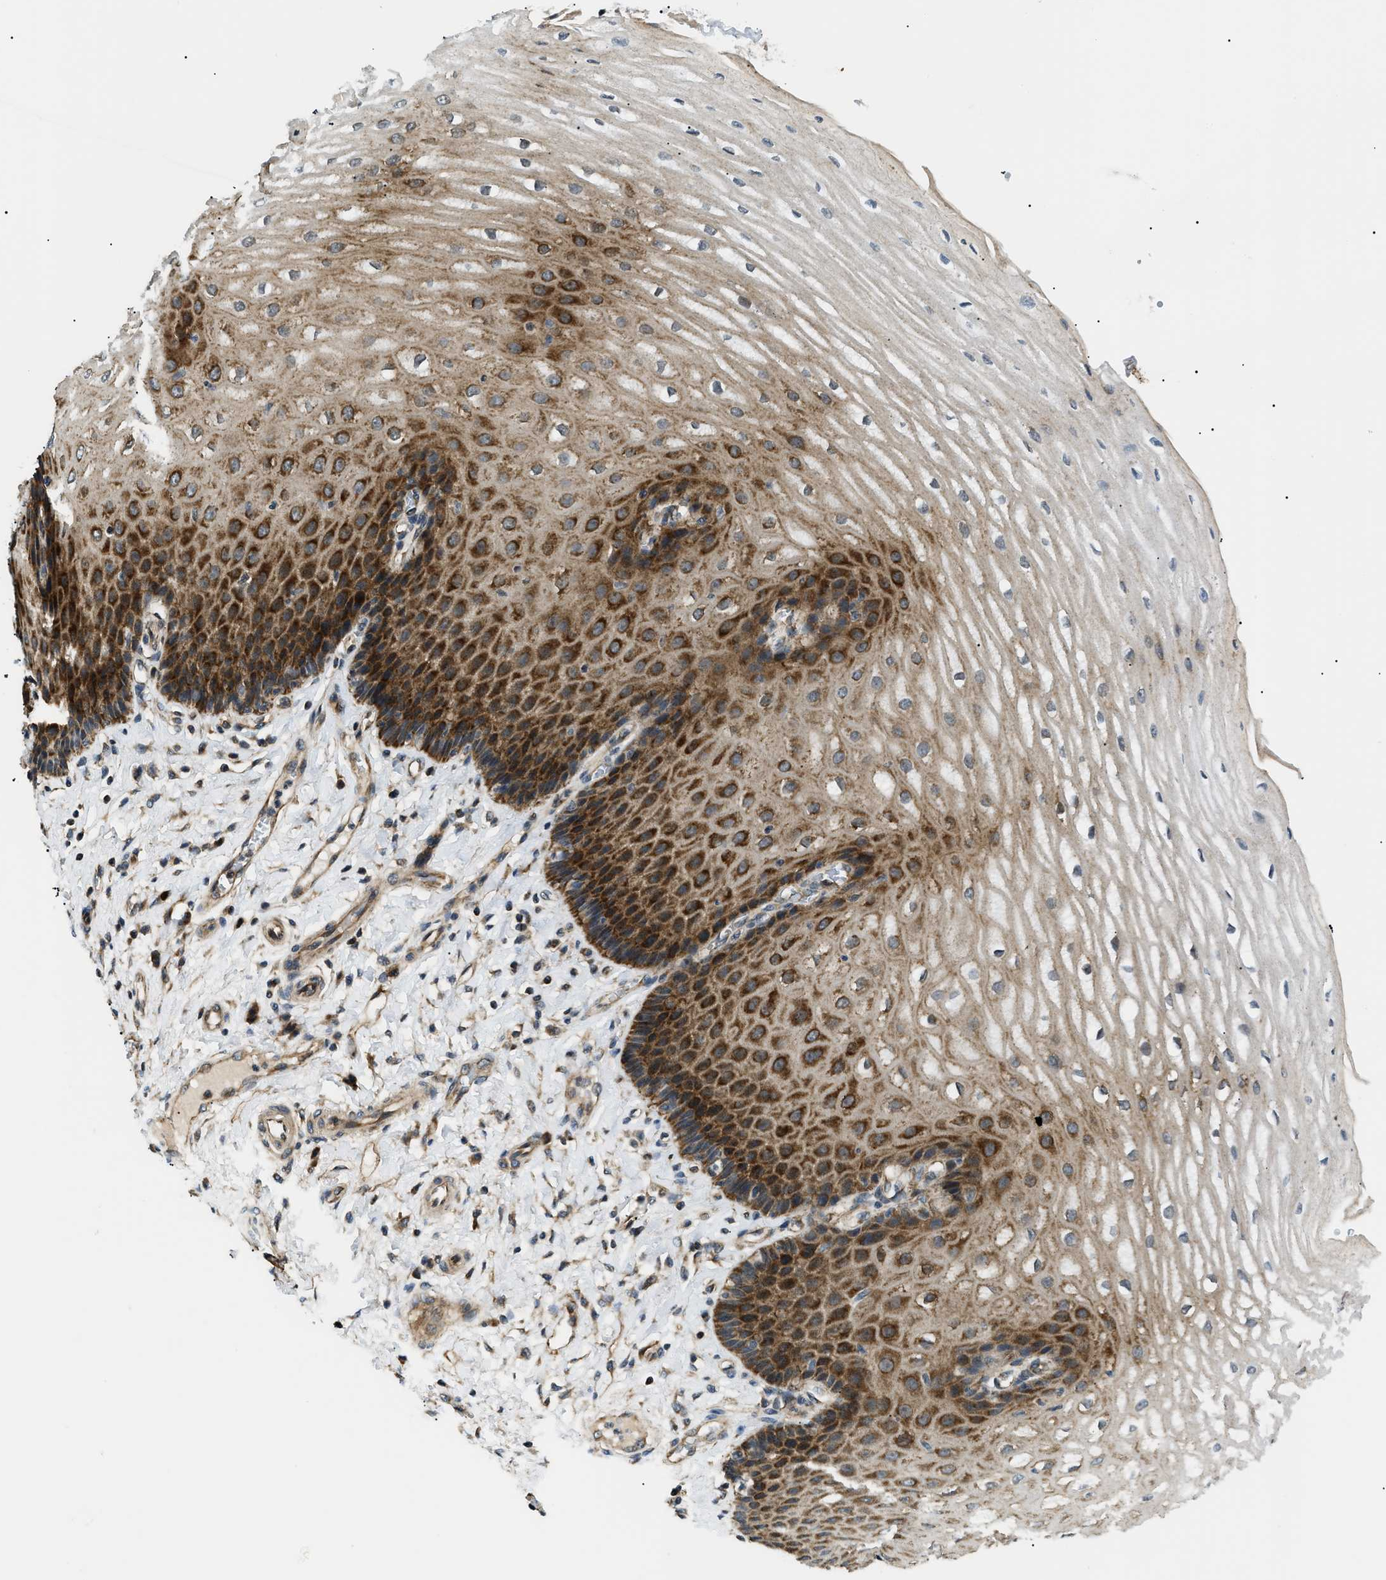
{"staining": {"intensity": "strong", "quantity": ">75%", "location": "cytoplasmic/membranous"}, "tissue": "esophagus", "cell_type": "Squamous epithelial cells", "image_type": "normal", "snomed": [{"axis": "morphology", "description": "Normal tissue, NOS"}, {"axis": "topography", "description": "Esophagus"}], "caption": "Strong cytoplasmic/membranous protein staining is identified in about >75% of squamous epithelial cells in esophagus. The protein of interest is shown in brown color, while the nuclei are stained blue.", "gene": "SRPK1", "patient": {"sex": "male", "age": 54}}